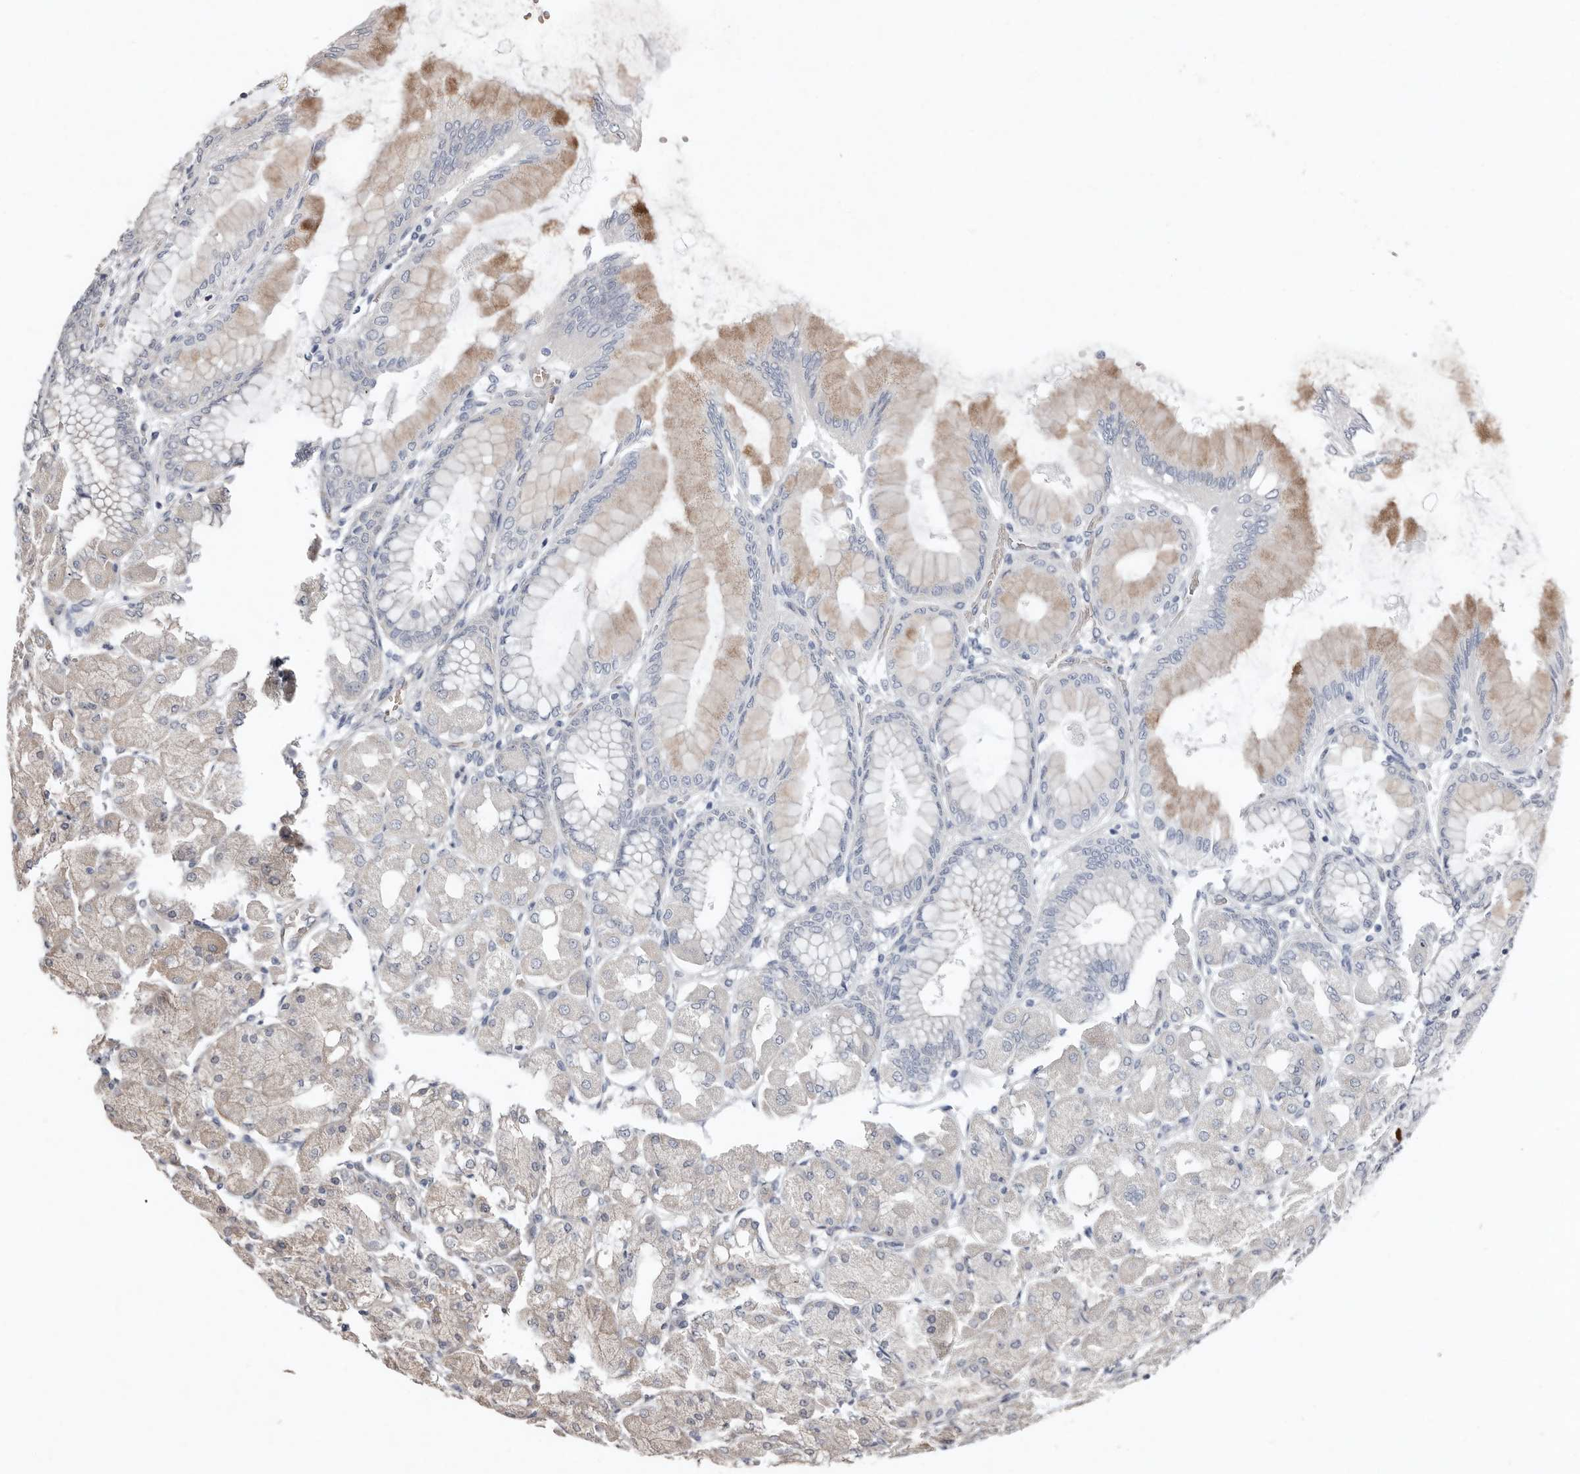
{"staining": {"intensity": "moderate", "quantity": "<25%", "location": "cytoplasmic/membranous"}, "tissue": "stomach", "cell_type": "Glandular cells", "image_type": "normal", "snomed": [{"axis": "morphology", "description": "Normal tissue, NOS"}, {"axis": "topography", "description": "Stomach, upper"}], "caption": "Brown immunohistochemical staining in benign stomach exhibits moderate cytoplasmic/membranous expression in approximately <25% of glandular cells.", "gene": "DIP2C", "patient": {"sex": "female", "age": 56}}